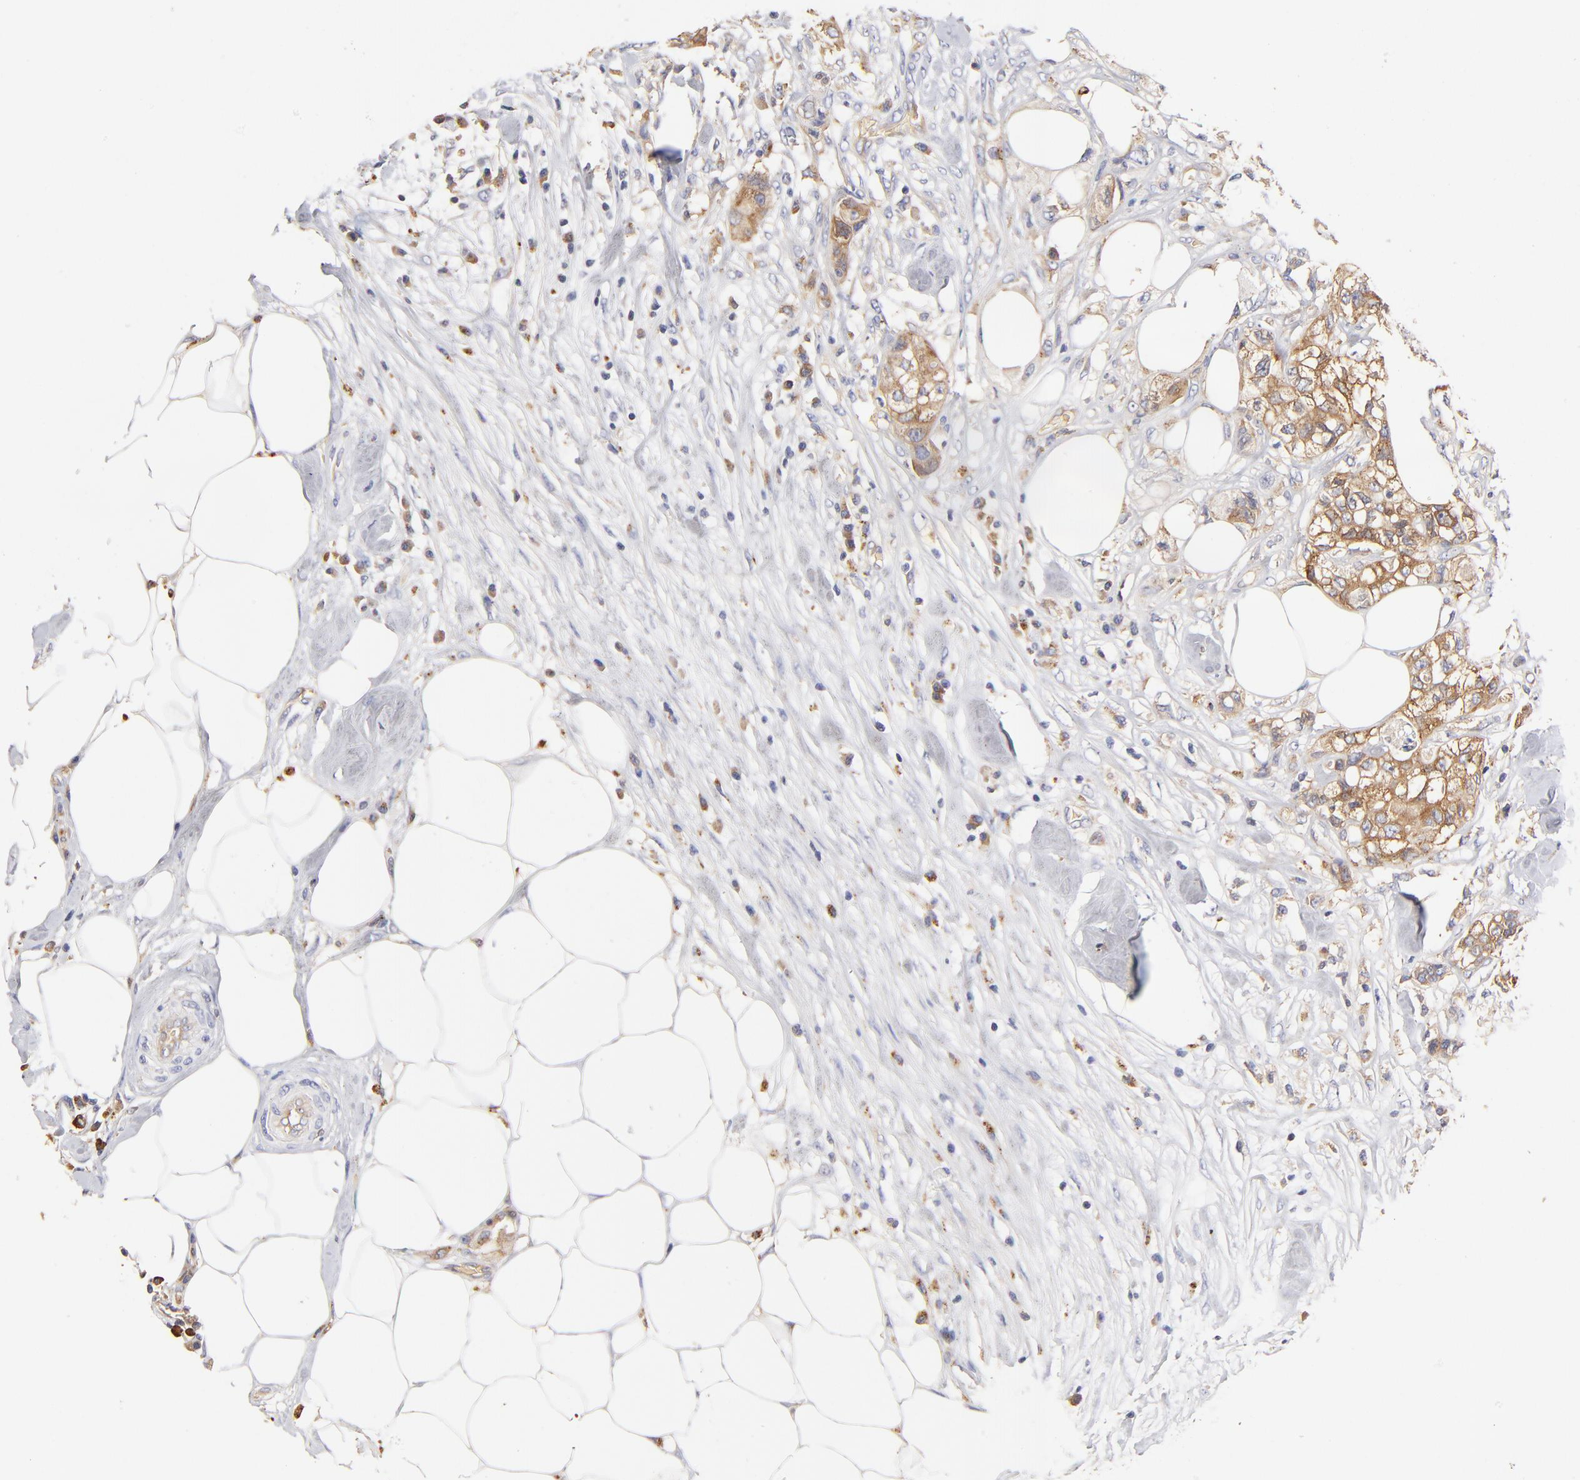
{"staining": {"intensity": "moderate", "quantity": ">75%", "location": "cytoplasmic/membranous"}, "tissue": "colorectal cancer", "cell_type": "Tumor cells", "image_type": "cancer", "snomed": [{"axis": "morphology", "description": "Adenocarcinoma, NOS"}, {"axis": "topography", "description": "Rectum"}], "caption": "Tumor cells display medium levels of moderate cytoplasmic/membranous positivity in approximately >75% of cells in human colorectal cancer. Nuclei are stained in blue.", "gene": "CD2AP", "patient": {"sex": "female", "age": 57}}